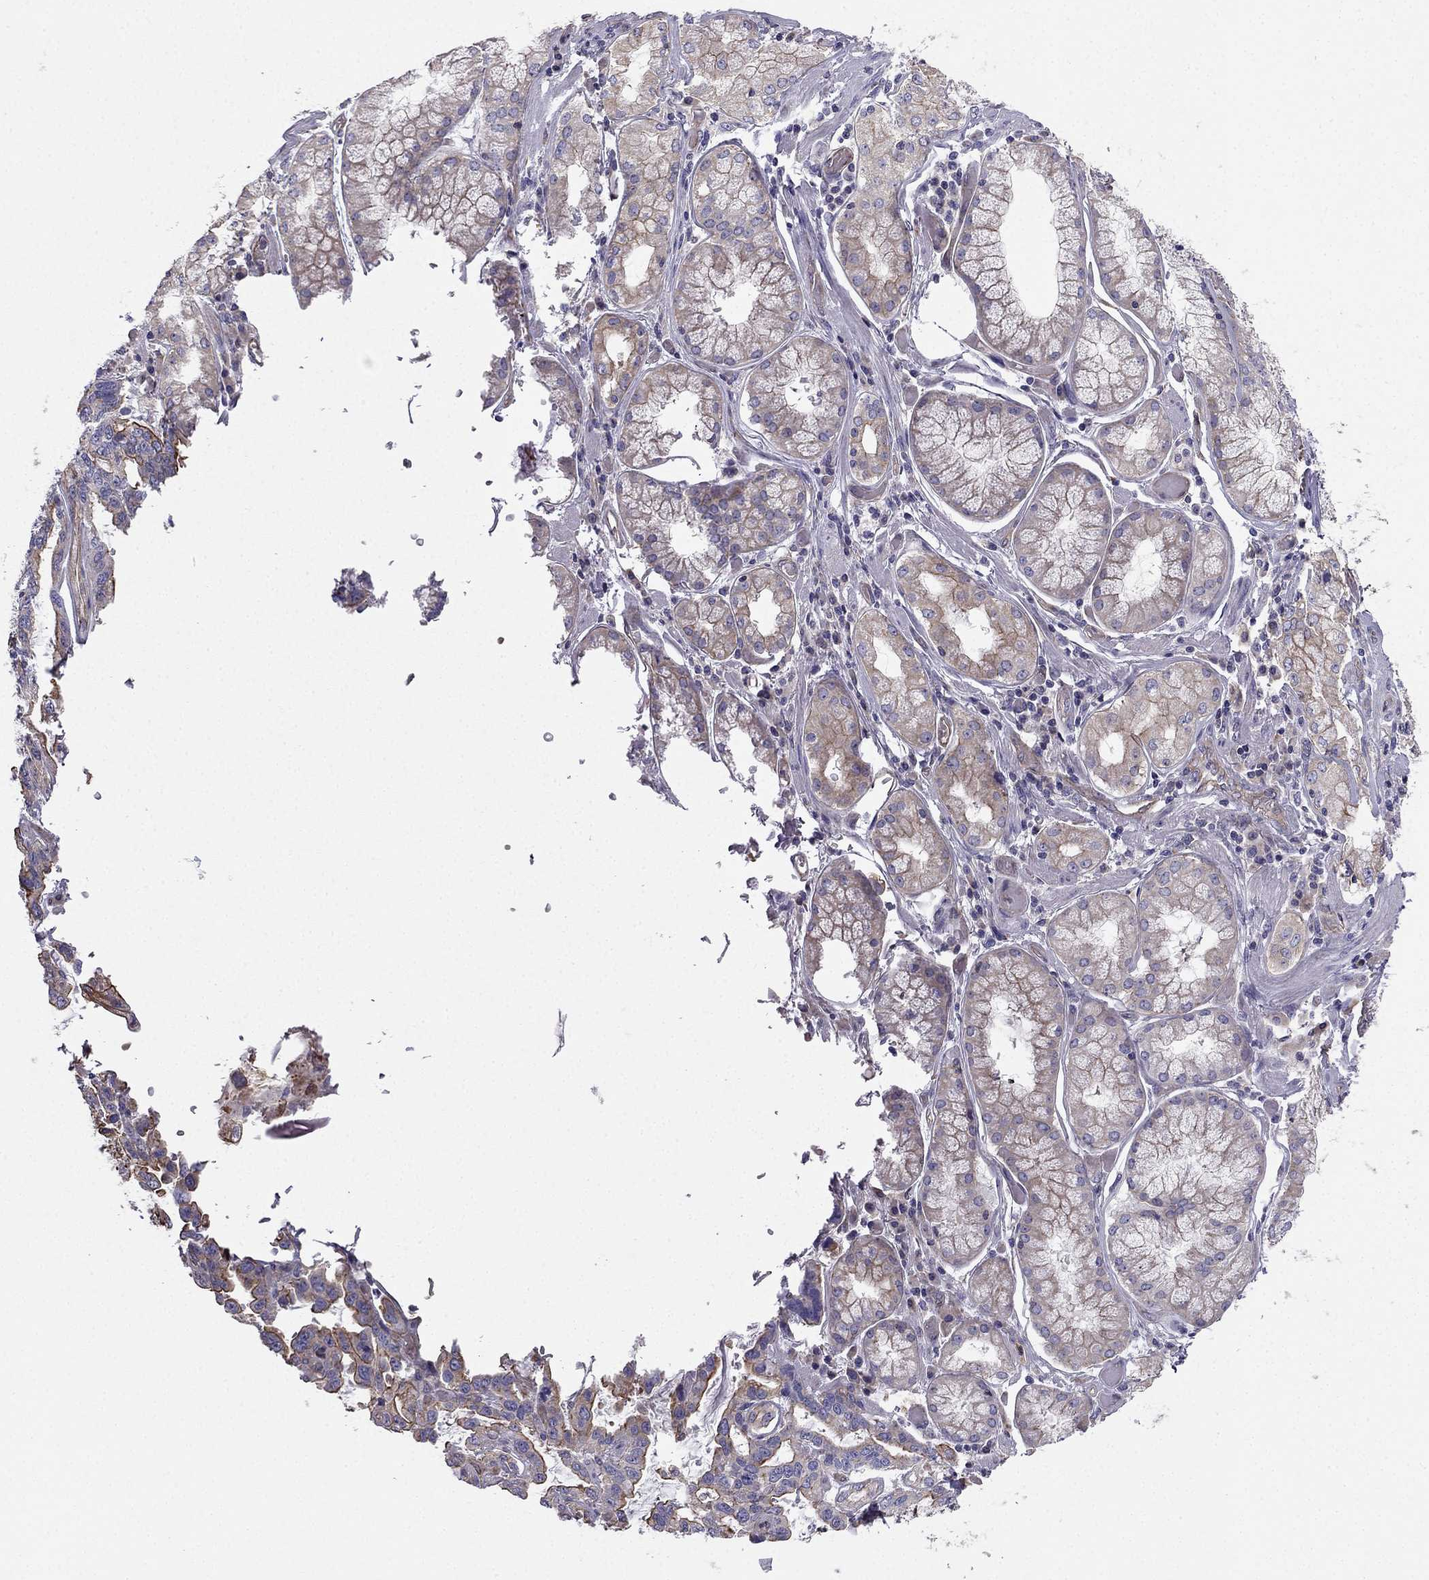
{"staining": {"intensity": "moderate", "quantity": "25%-75%", "location": "cytoplasmic/membranous"}, "tissue": "stomach cancer", "cell_type": "Tumor cells", "image_type": "cancer", "snomed": [{"axis": "morphology", "description": "Adenocarcinoma, NOS"}, {"axis": "topography", "description": "Stomach, lower"}], "caption": "A high-resolution image shows immunohistochemistry (IHC) staining of adenocarcinoma (stomach), which exhibits moderate cytoplasmic/membranous positivity in about 25%-75% of tumor cells. The staining was performed using DAB (3,3'-diaminobenzidine), with brown indicating positive protein expression. Nuclei are stained blue with hematoxylin.", "gene": "ENOX1", "patient": {"sex": "female", "age": 76}}